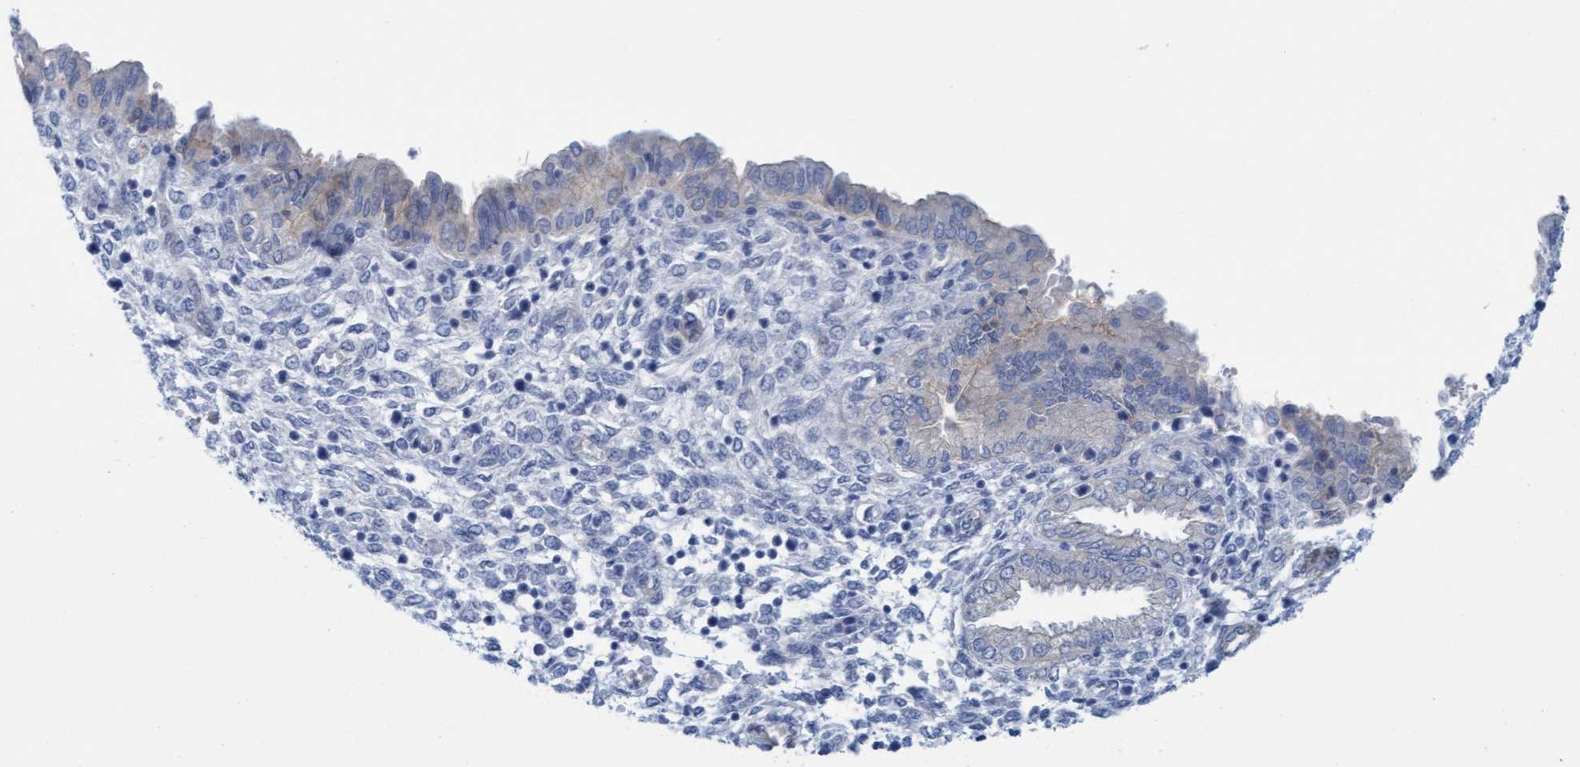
{"staining": {"intensity": "negative", "quantity": "none", "location": "none"}, "tissue": "endometrium", "cell_type": "Cells in endometrial stroma", "image_type": "normal", "snomed": [{"axis": "morphology", "description": "Normal tissue, NOS"}, {"axis": "topography", "description": "Endometrium"}], "caption": "High power microscopy photomicrograph of an IHC photomicrograph of normal endometrium, revealing no significant staining in cells in endometrial stroma.", "gene": "MTFR1", "patient": {"sex": "female", "age": 33}}